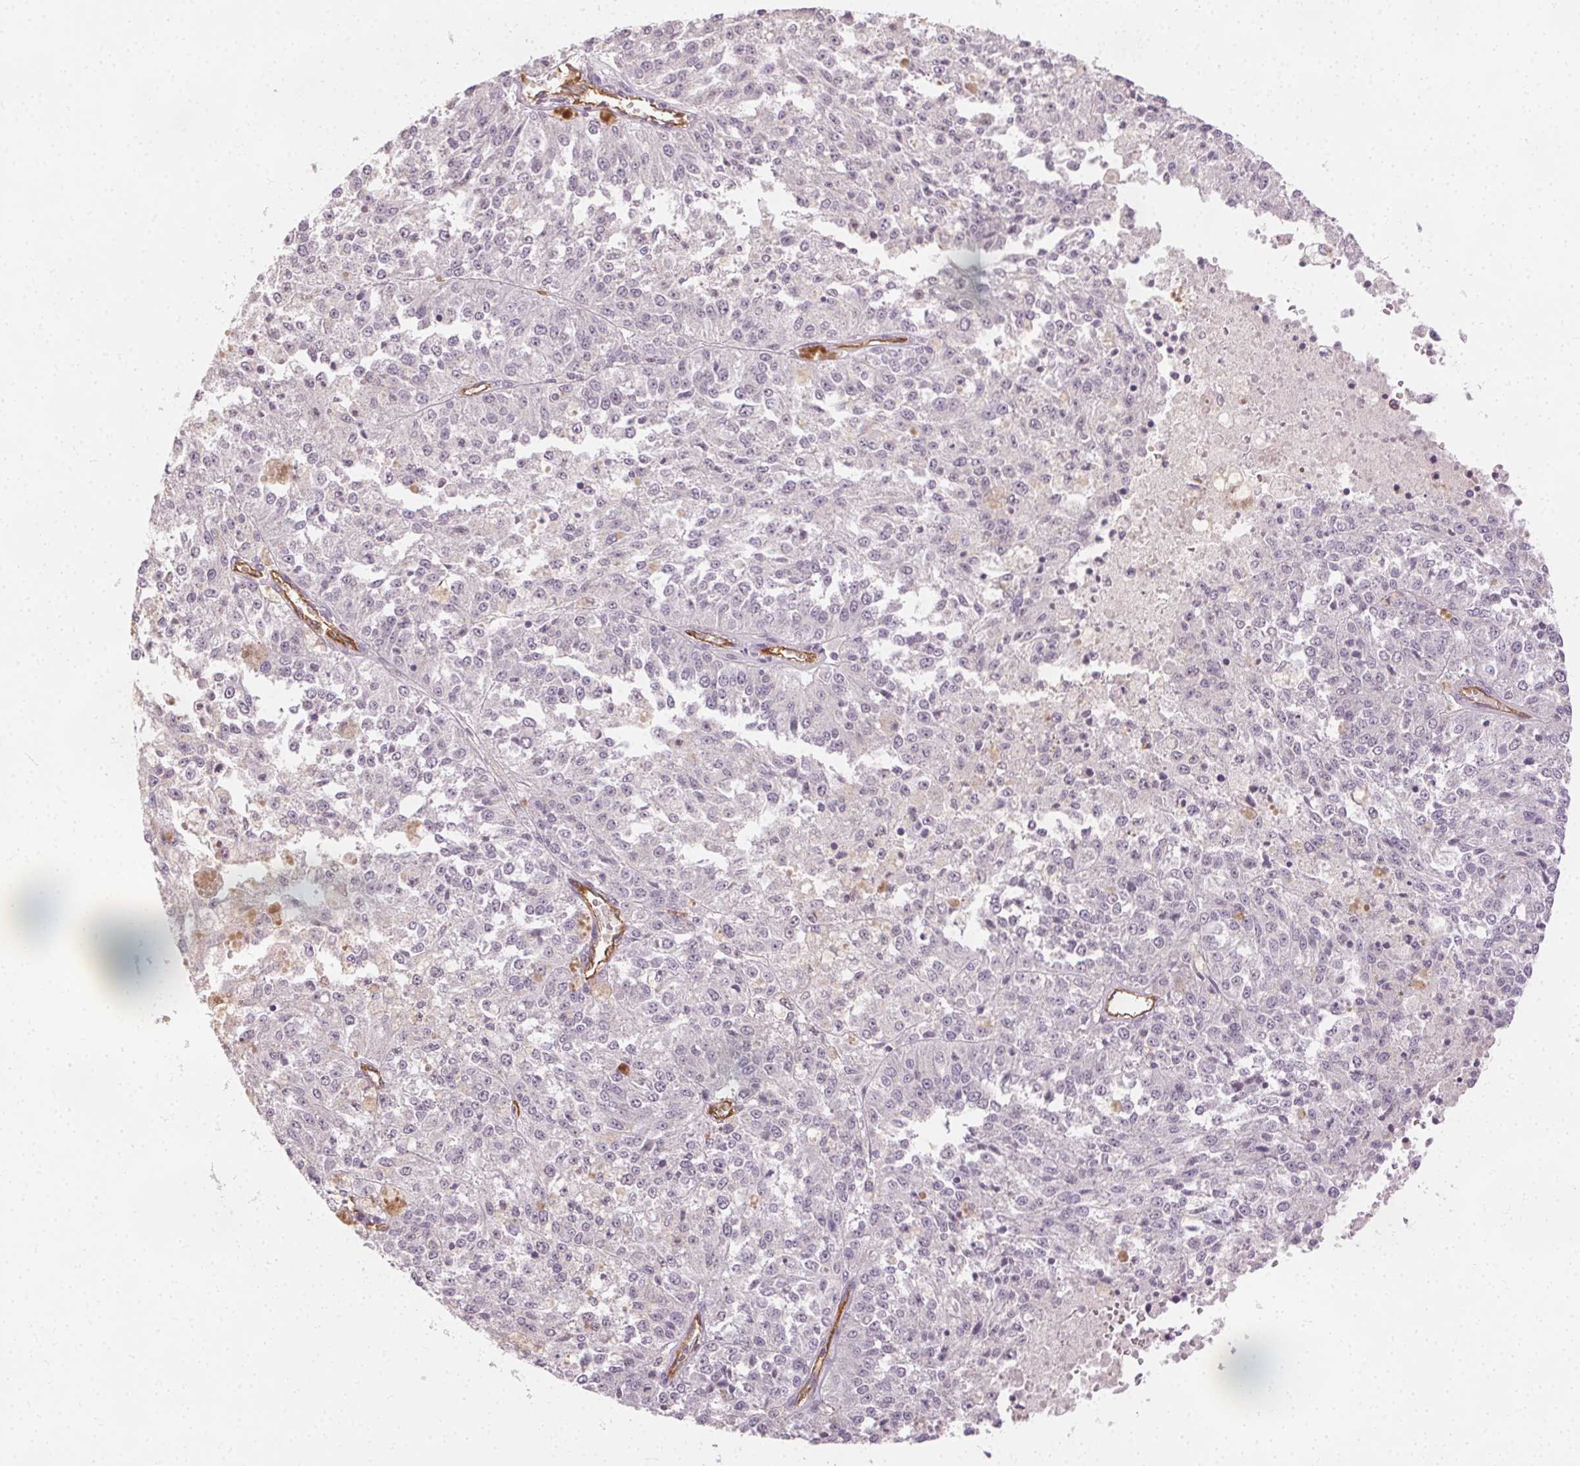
{"staining": {"intensity": "negative", "quantity": "none", "location": "none"}, "tissue": "melanoma", "cell_type": "Tumor cells", "image_type": "cancer", "snomed": [{"axis": "morphology", "description": "Malignant melanoma, Metastatic site"}, {"axis": "topography", "description": "Lymph node"}], "caption": "Melanoma was stained to show a protein in brown. There is no significant expression in tumor cells.", "gene": "PODXL", "patient": {"sex": "female", "age": 64}}